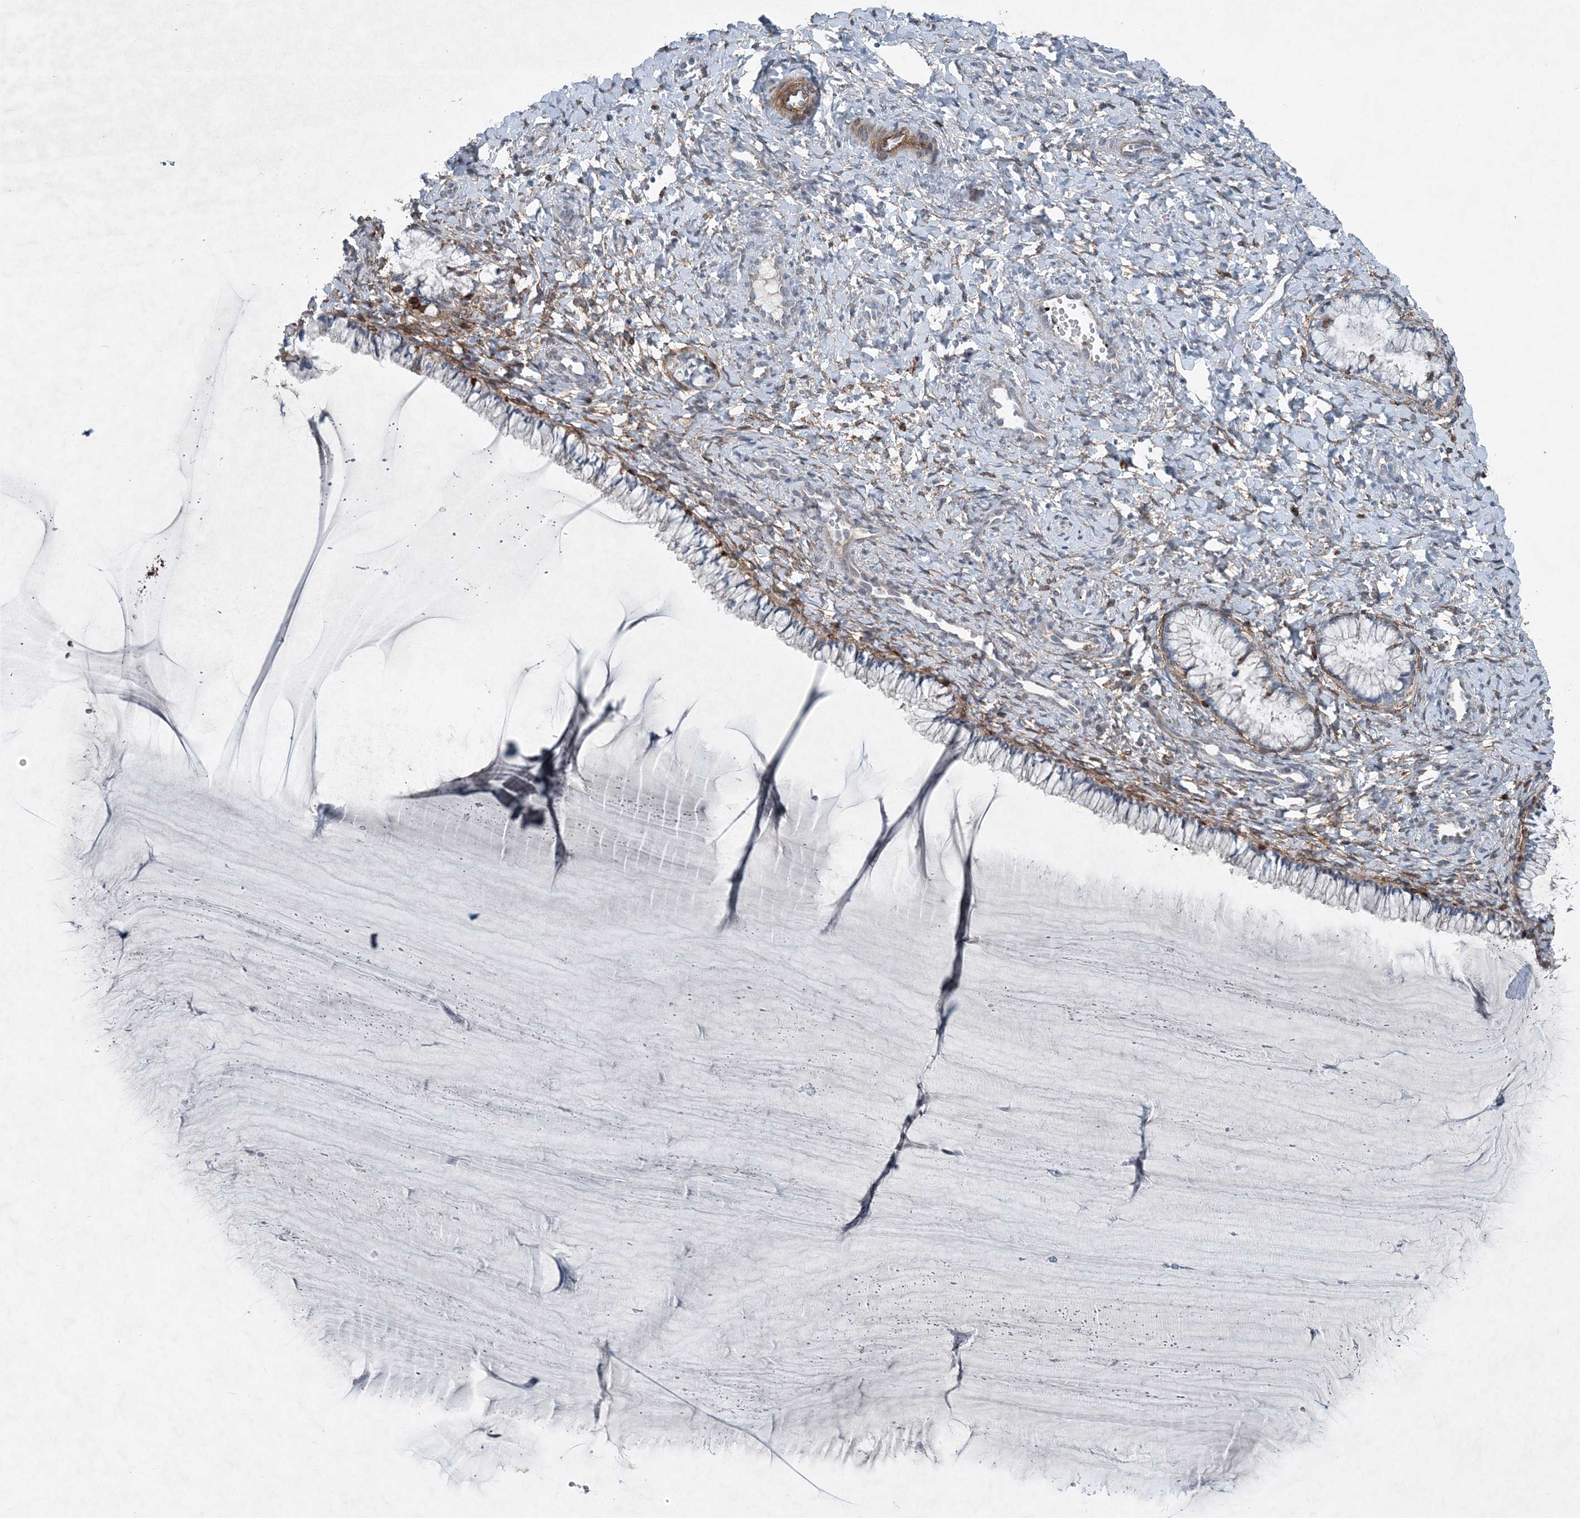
{"staining": {"intensity": "weak", "quantity": "25%-75%", "location": "cytoplasmic/membranous"}, "tissue": "cervix", "cell_type": "Glandular cells", "image_type": "normal", "snomed": [{"axis": "morphology", "description": "Normal tissue, NOS"}, {"axis": "morphology", "description": "Adenocarcinoma, NOS"}, {"axis": "topography", "description": "Cervix"}], "caption": "Protein positivity by immunohistochemistry exhibits weak cytoplasmic/membranous staining in about 25%-75% of glandular cells in benign cervix. (DAB (3,3'-diaminobenzidine) IHC, brown staining for protein, blue staining for nuclei).", "gene": "DGUOK", "patient": {"sex": "female", "age": 29}}